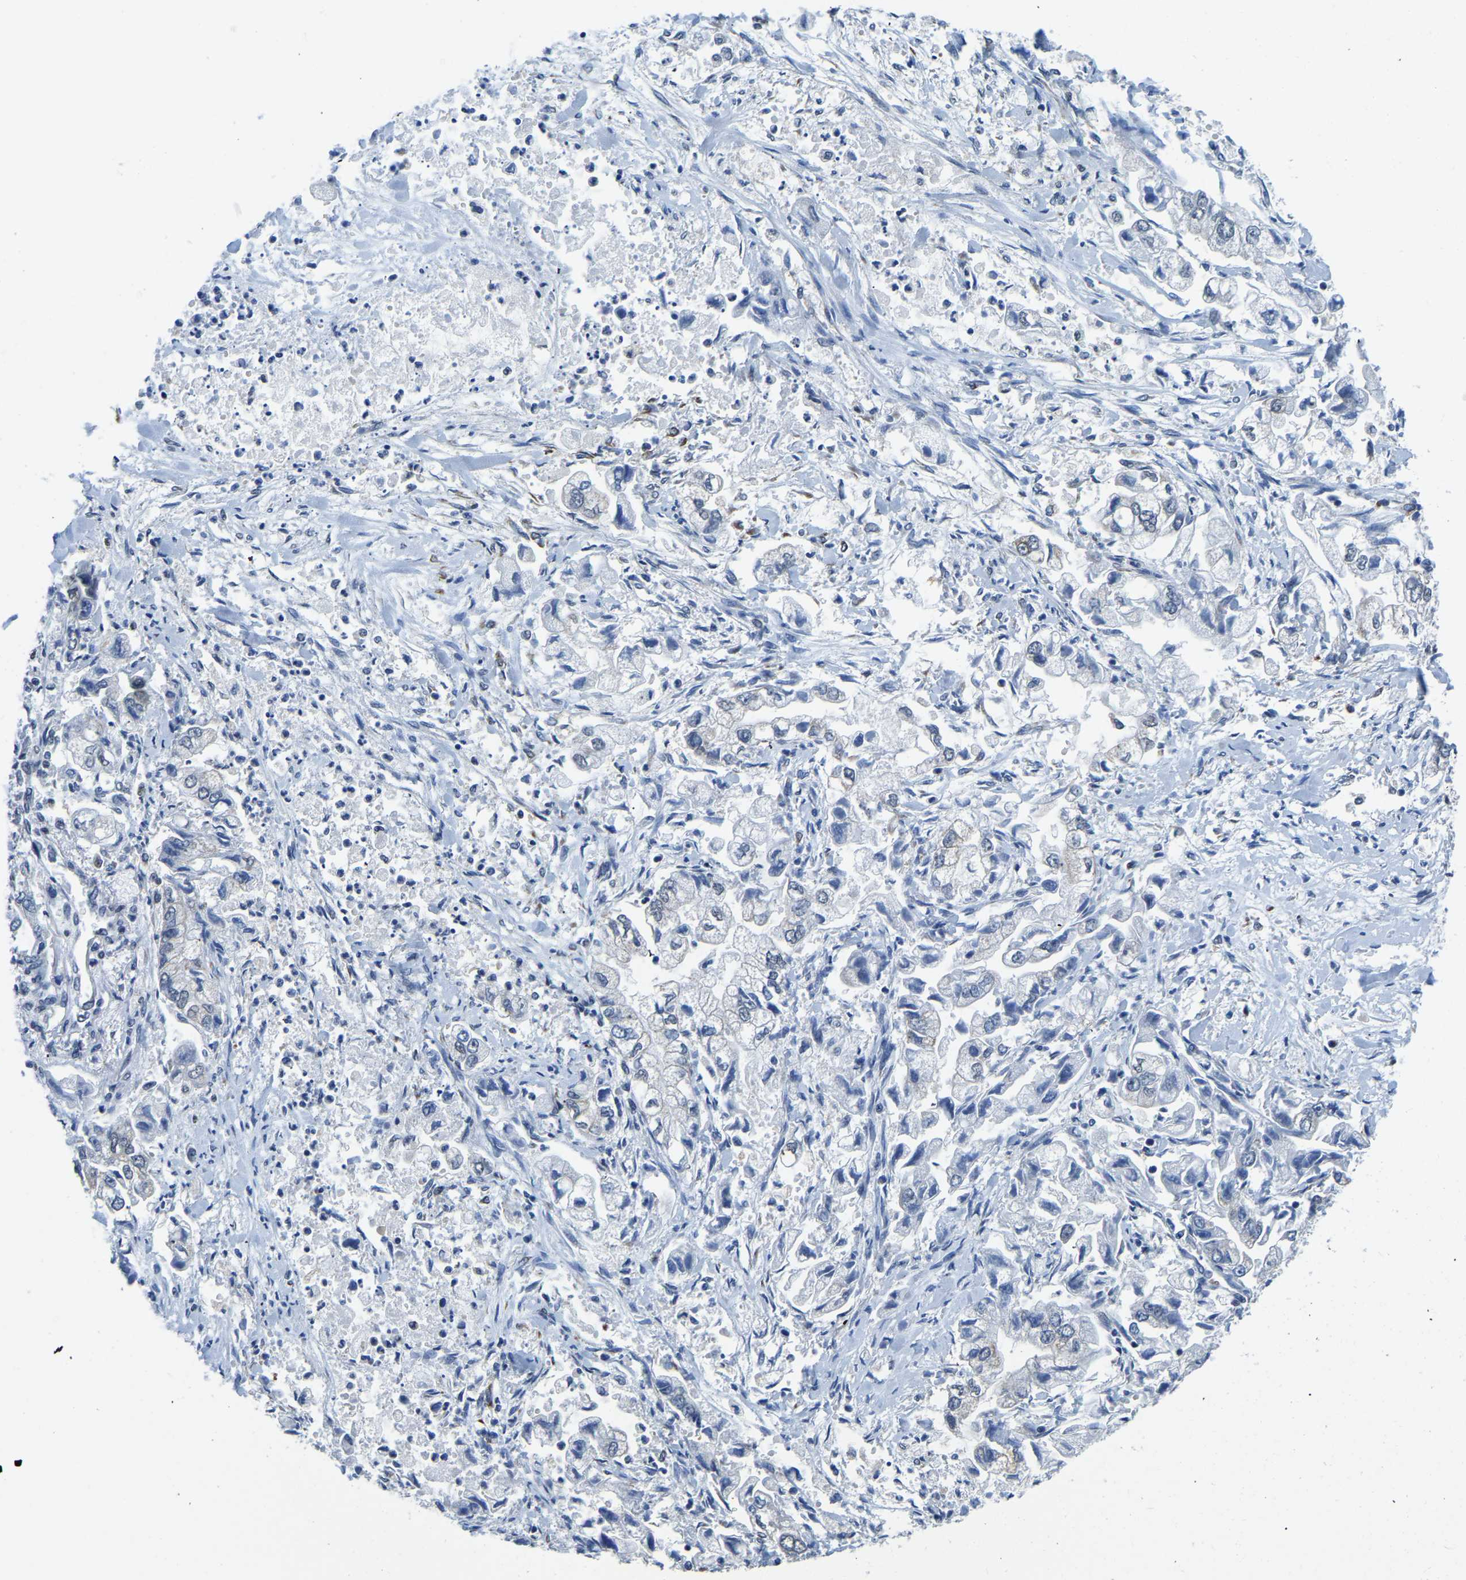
{"staining": {"intensity": "negative", "quantity": "none", "location": "none"}, "tissue": "stomach cancer", "cell_type": "Tumor cells", "image_type": "cancer", "snomed": [{"axis": "morphology", "description": "Normal tissue, NOS"}, {"axis": "morphology", "description": "Adenocarcinoma, NOS"}, {"axis": "topography", "description": "Stomach"}], "caption": "DAB (3,3'-diaminobenzidine) immunohistochemical staining of human stomach cancer (adenocarcinoma) reveals no significant expression in tumor cells. (DAB (3,3'-diaminobenzidine) immunohistochemistry with hematoxylin counter stain).", "gene": "BNIP3L", "patient": {"sex": "male", "age": 62}}